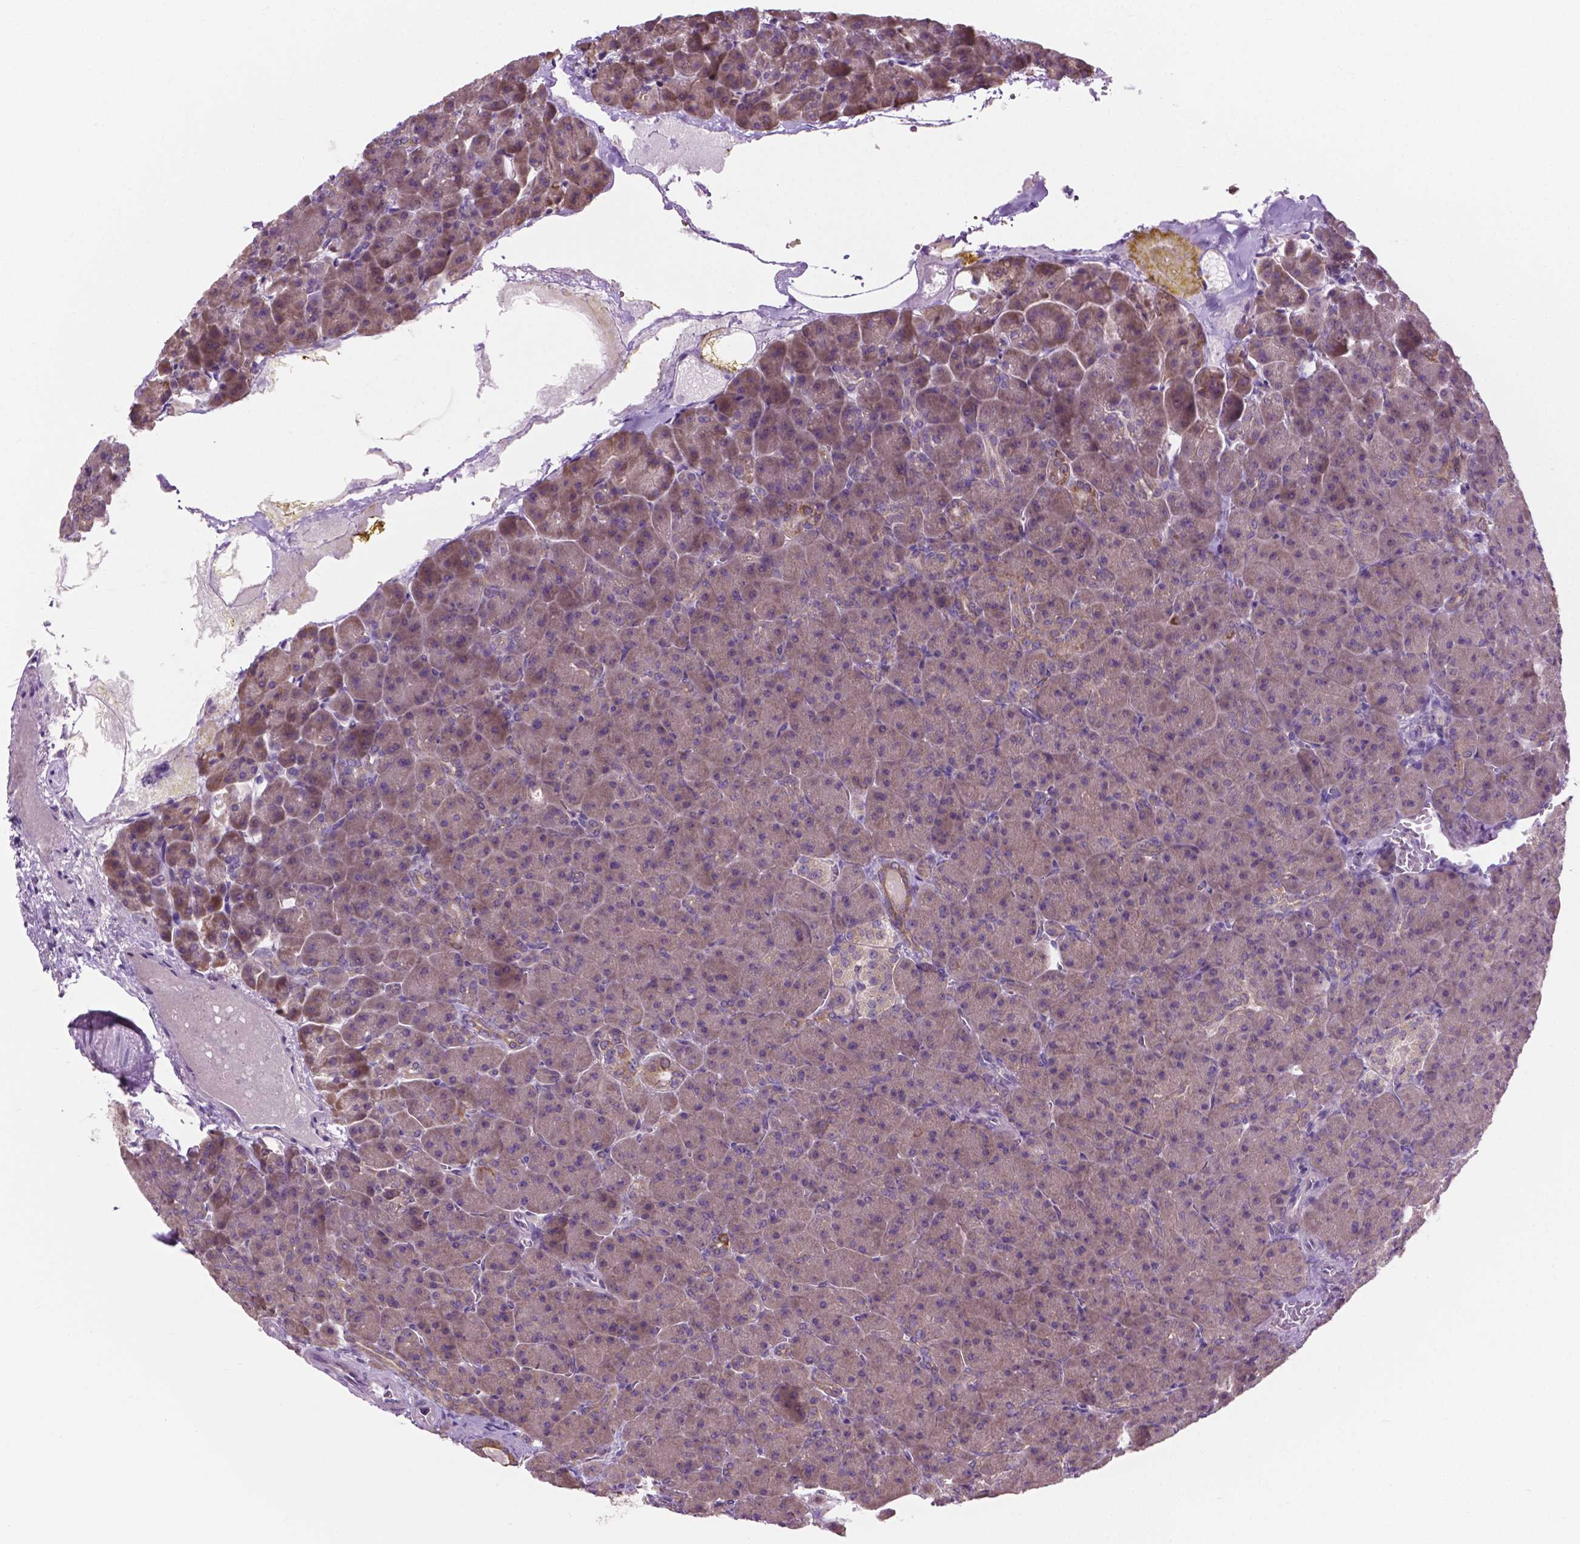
{"staining": {"intensity": "moderate", "quantity": "<25%", "location": "cytoplasmic/membranous"}, "tissue": "pancreas", "cell_type": "Exocrine glandular cells", "image_type": "normal", "snomed": [{"axis": "morphology", "description": "Normal tissue, NOS"}, {"axis": "topography", "description": "Pancreas"}], "caption": "Protein positivity by immunohistochemistry displays moderate cytoplasmic/membranous expression in approximately <25% of exocrine glandular cells in benign pancreas.", "gene": "MZT1", "patient": {"sex": "female", "age": 74}}